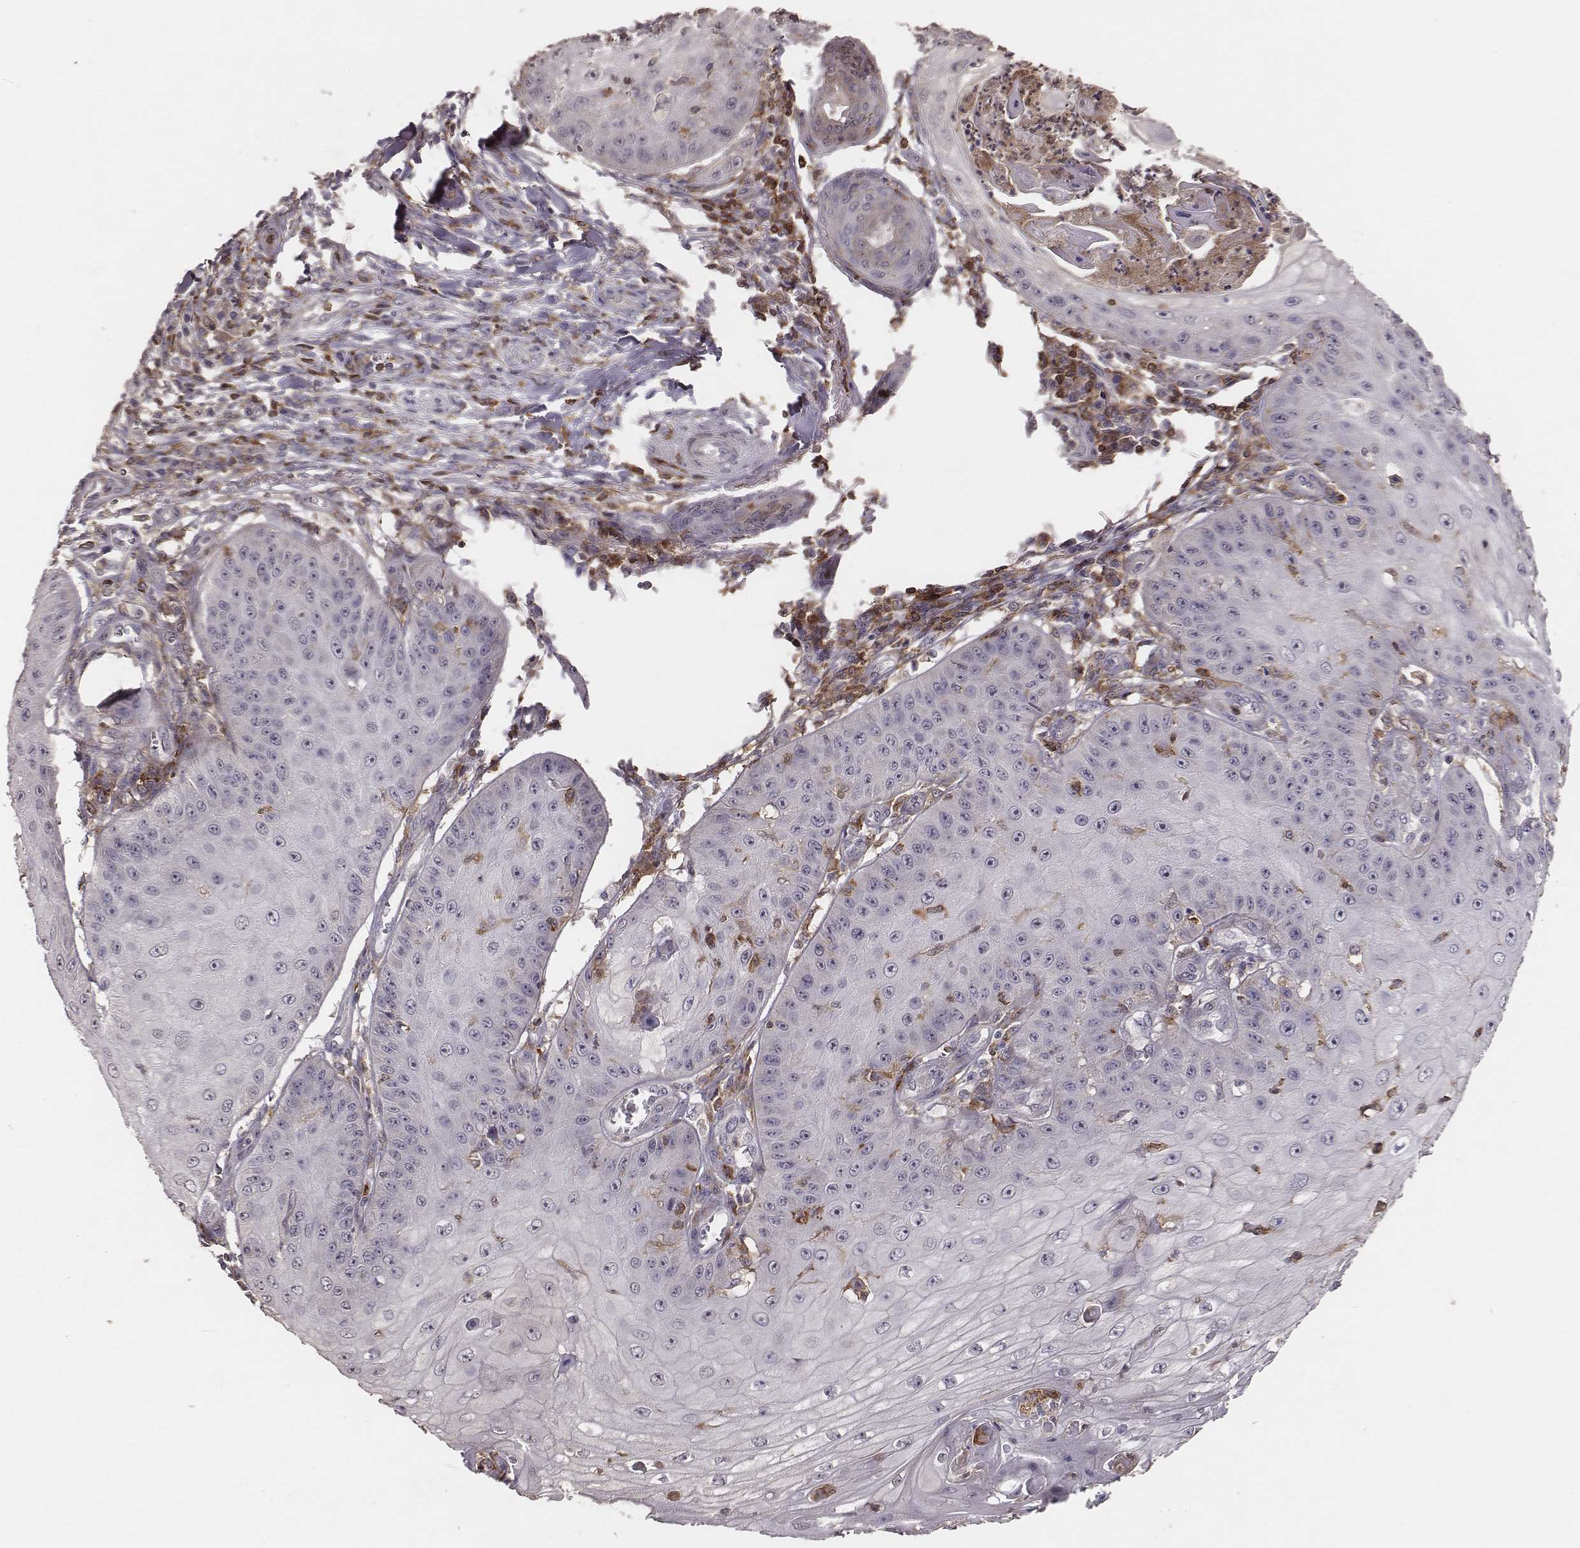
{"staining": {"intensity": "negative", "quantity": "none", "location": "none"}, "tissue": "skin cancer", "cell_type": "Tumor cells", "image_type": "cancer", "snomed": [{"axis": "morphology", "description": "Squamous cell carcinoma, NOS"}, {"axis": "topography", "description": "Skin"}], "caption": "Tumor cells show no significant expression in skin cancer. (Brightfield microscopy of DAB (3,3'-diaminobenzidine) immunohistochemistry (IHC) at high magnification).", "gene": "PILRA", "patient": {"sex": "male", "age": 70}}